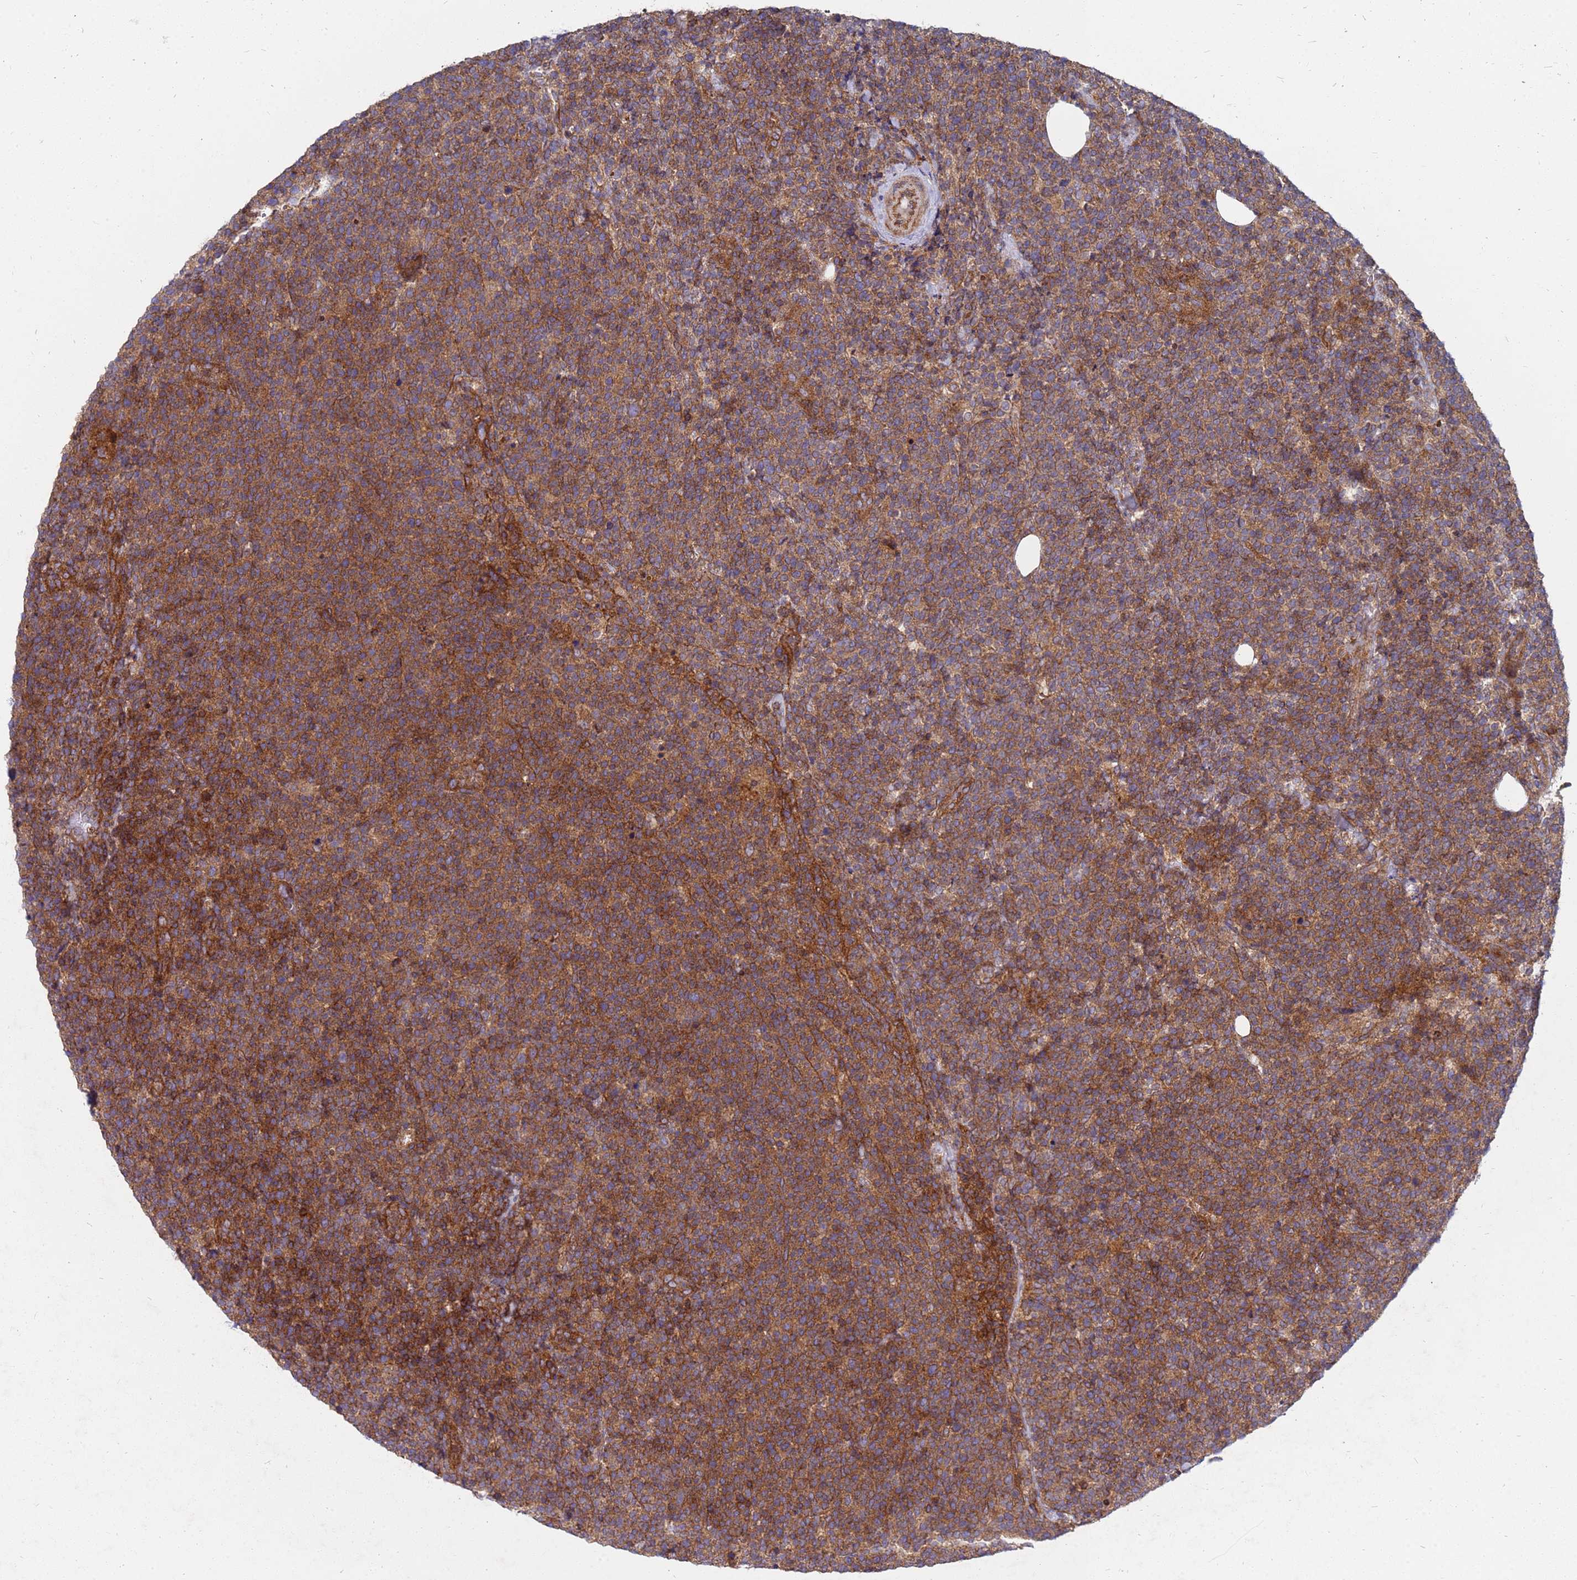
{"staining": {"intensity": "moderate", "quantity": ">75%", "location": "cytoplasmic/membranous"}, "tissue": "lymphoma", "cell_type": "Tumor cells", "image_type": "cancer", "snomed": [{"axis": "morphology", "description": "Malignant lymphoma, non-Hodgkin's type, High grade"}, {"axis": "topography", "description": "Lymph node"}], "caption": "The photomicrograph exhibits immunohistochemical staining of lymphoma. There is moderate cytoplasmic/membranous expression is identified in approximately >75% of tumor cells. (DAB IHC, brown staining for protein, blue staining for nuclei).", "gene": "CDC34", "patient": {"sex": "male", "age": 61}}